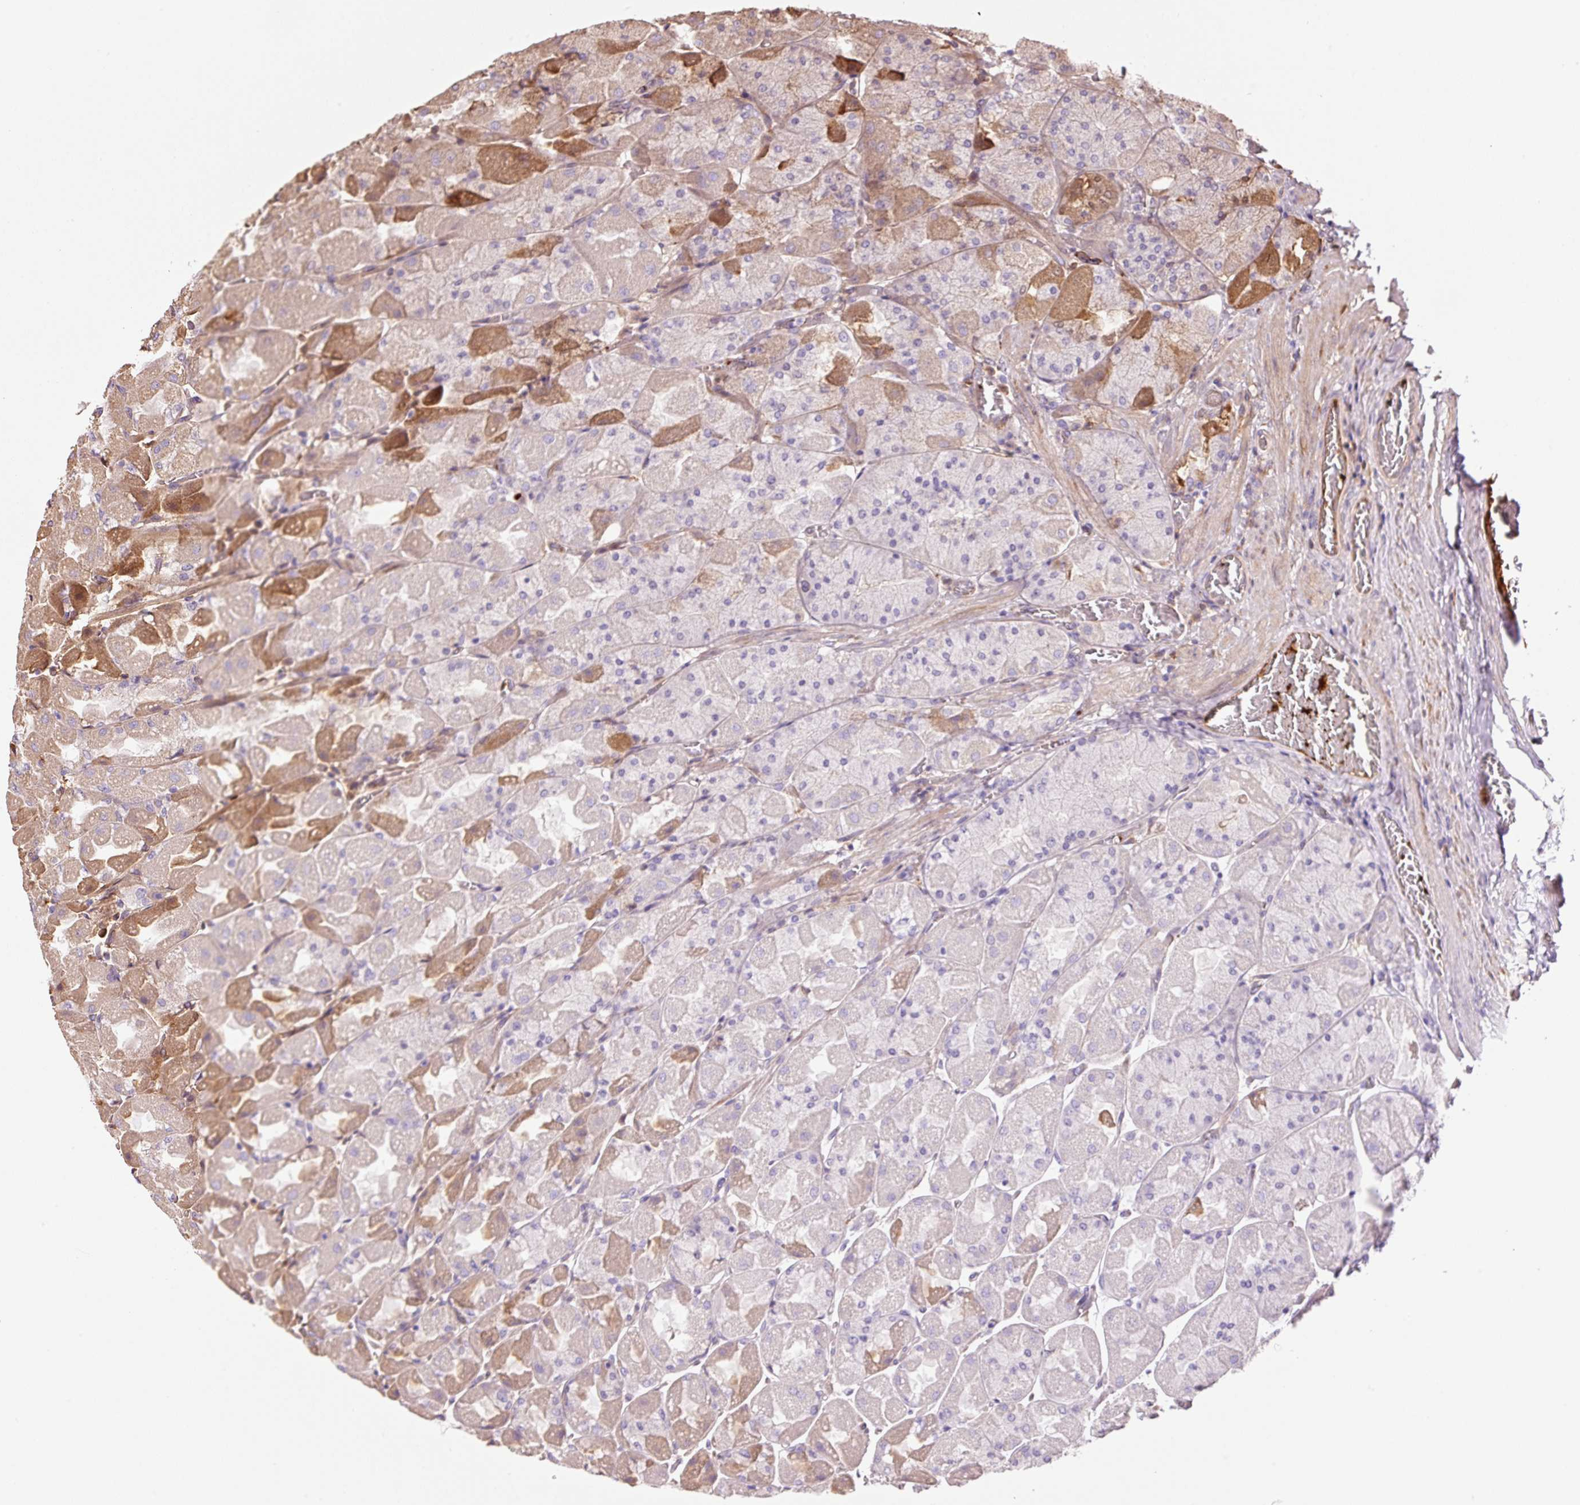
{"staining": {"intensity": "moderate", "quantity": "<25%", "location": "cytoplasmic/membranous"}, "tissue": "stomach", "cell_type": "Glandular cells", "image_type": "normal", "snomed": [{"axis": "morphology", "description": "Normal tissue, NOS"}, {"axis": "topography", "description": "Stomach"}], "caption": "Immunohistochemistry (DAB (3,3'-diaminobenzidine)) staining of normal human stomach reveals moderate cytoplasmic/membranous protein positivity in approximately <25% of glandular cells. The protein of interest is stained brown, and the nuclei are stained in blue (DAB IHC with brightfield microscopy, high magnification).", "gene": "NID2", "patient": {"sex": "female", "age": 61}}